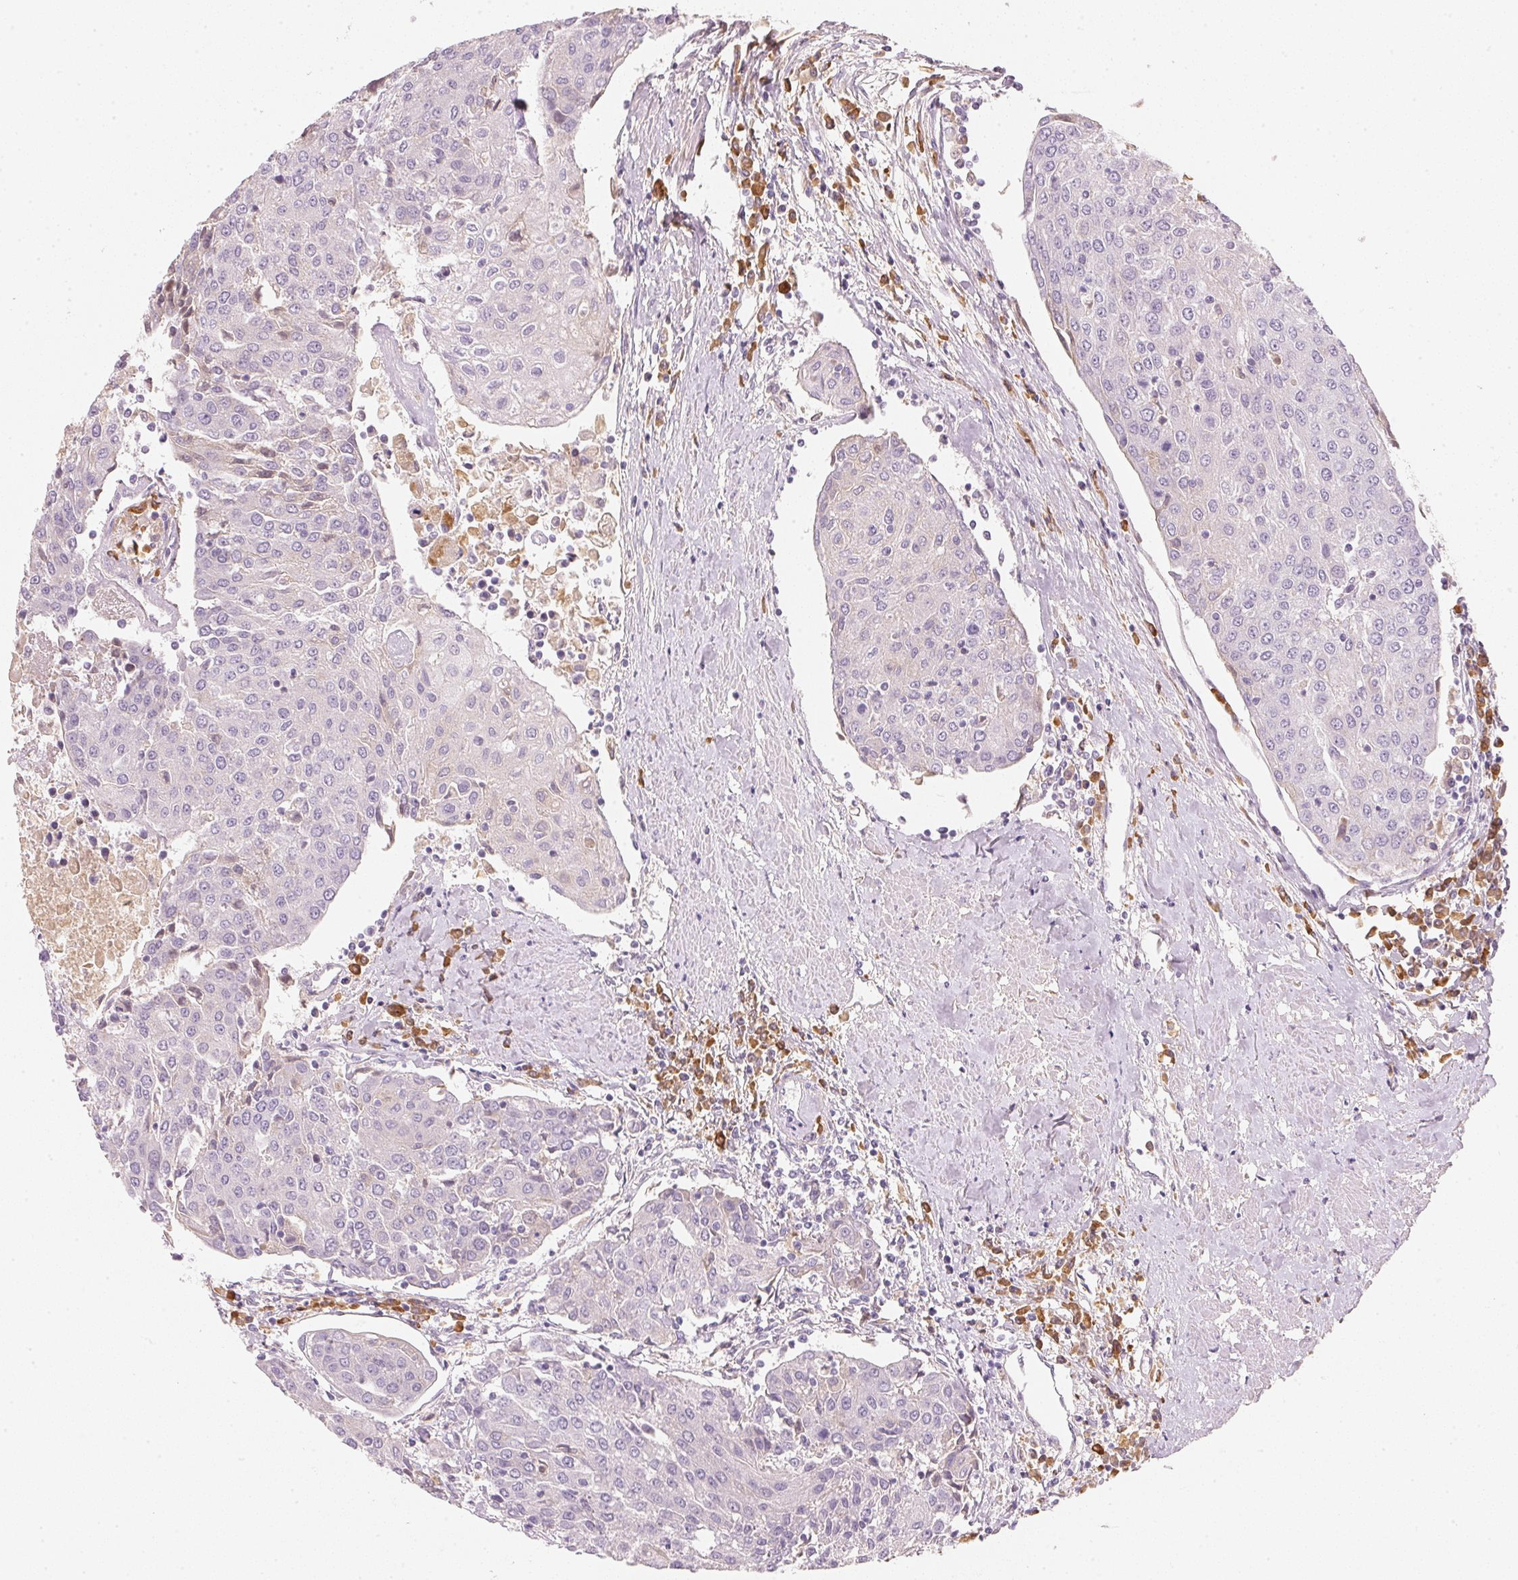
{"staining": {"intensity": "negative", "quantity": "none", "location": "none"}, "tissue": "urothelial cancer", "cell_type": "Tumor cells", "image_type": "cancer", "snomed": [{"axis": "morphology", "description": "Urothelial carcinoma, High grade"}, {"axis": "topography", "description": "Urinary bladder"}], "caption": "This is a photomicrograph of immunohistochemistry (IHC) staining of urothelial cancer, which shows no positivity in tumor cells.", "gene": "RMDN2", "patient": {"sex": "female", "age": 85}}